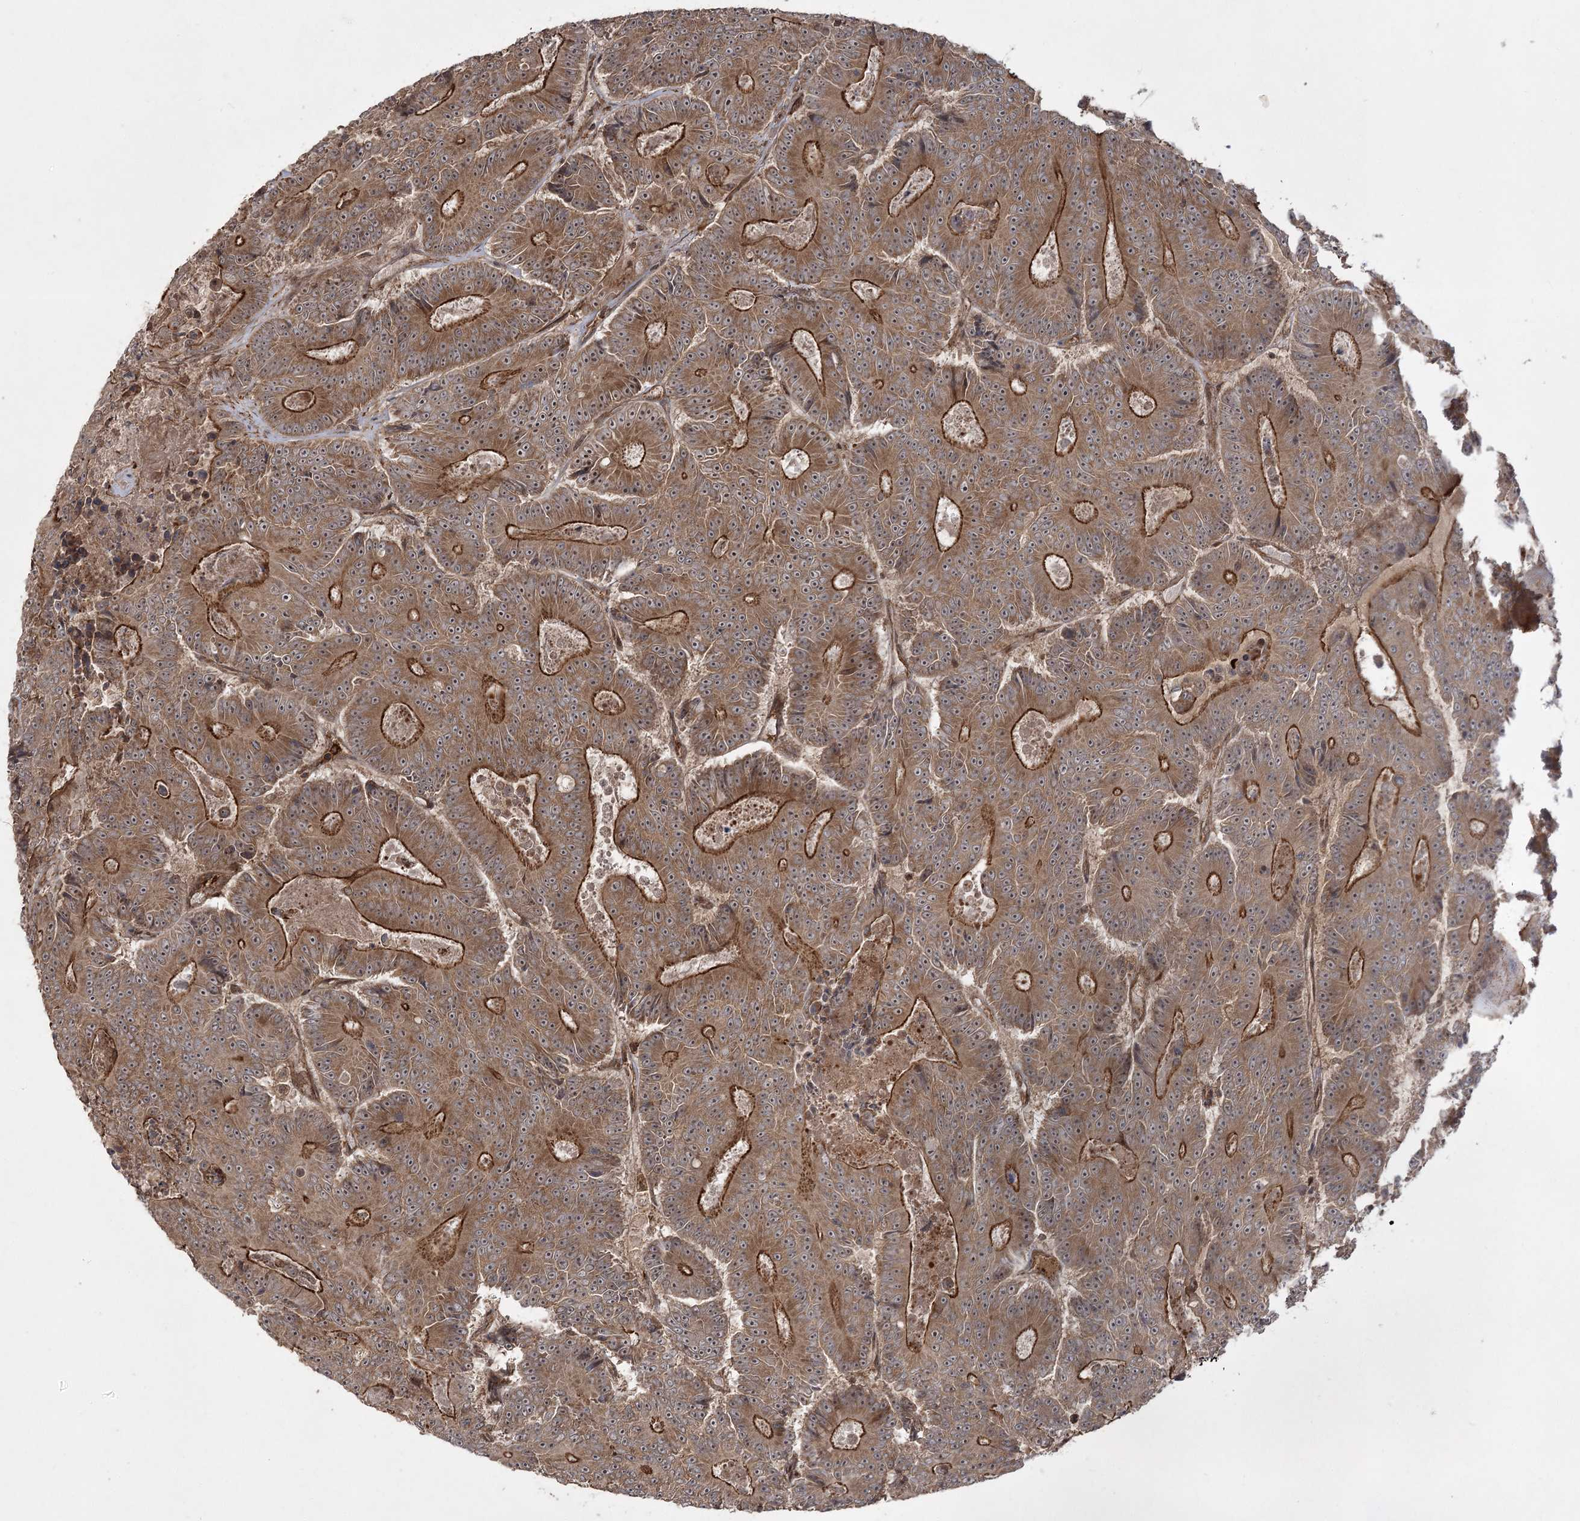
{"staining": {"intensity": "strong", "quantity": ">75%", "location": "cytoplasmic/membranous,nuclear"}, "tissue": "colorectal cancer", "cell_type": "Tumor cells", "image_type": "cancer", "snomed": [{"axis": "morphology", "description": "Adenocarcinoma, NOS"}, {"axis": "topography", "description": "Colon"}], "caption": "The image shows a brown stain indicating the presence of a protein in the cytoplasmic/membranous and nuclear of tumor cells in colorectal adenocarcinoma.", "gene": "CPLANE1", "patient": {"sex": "male", "age": 83}}